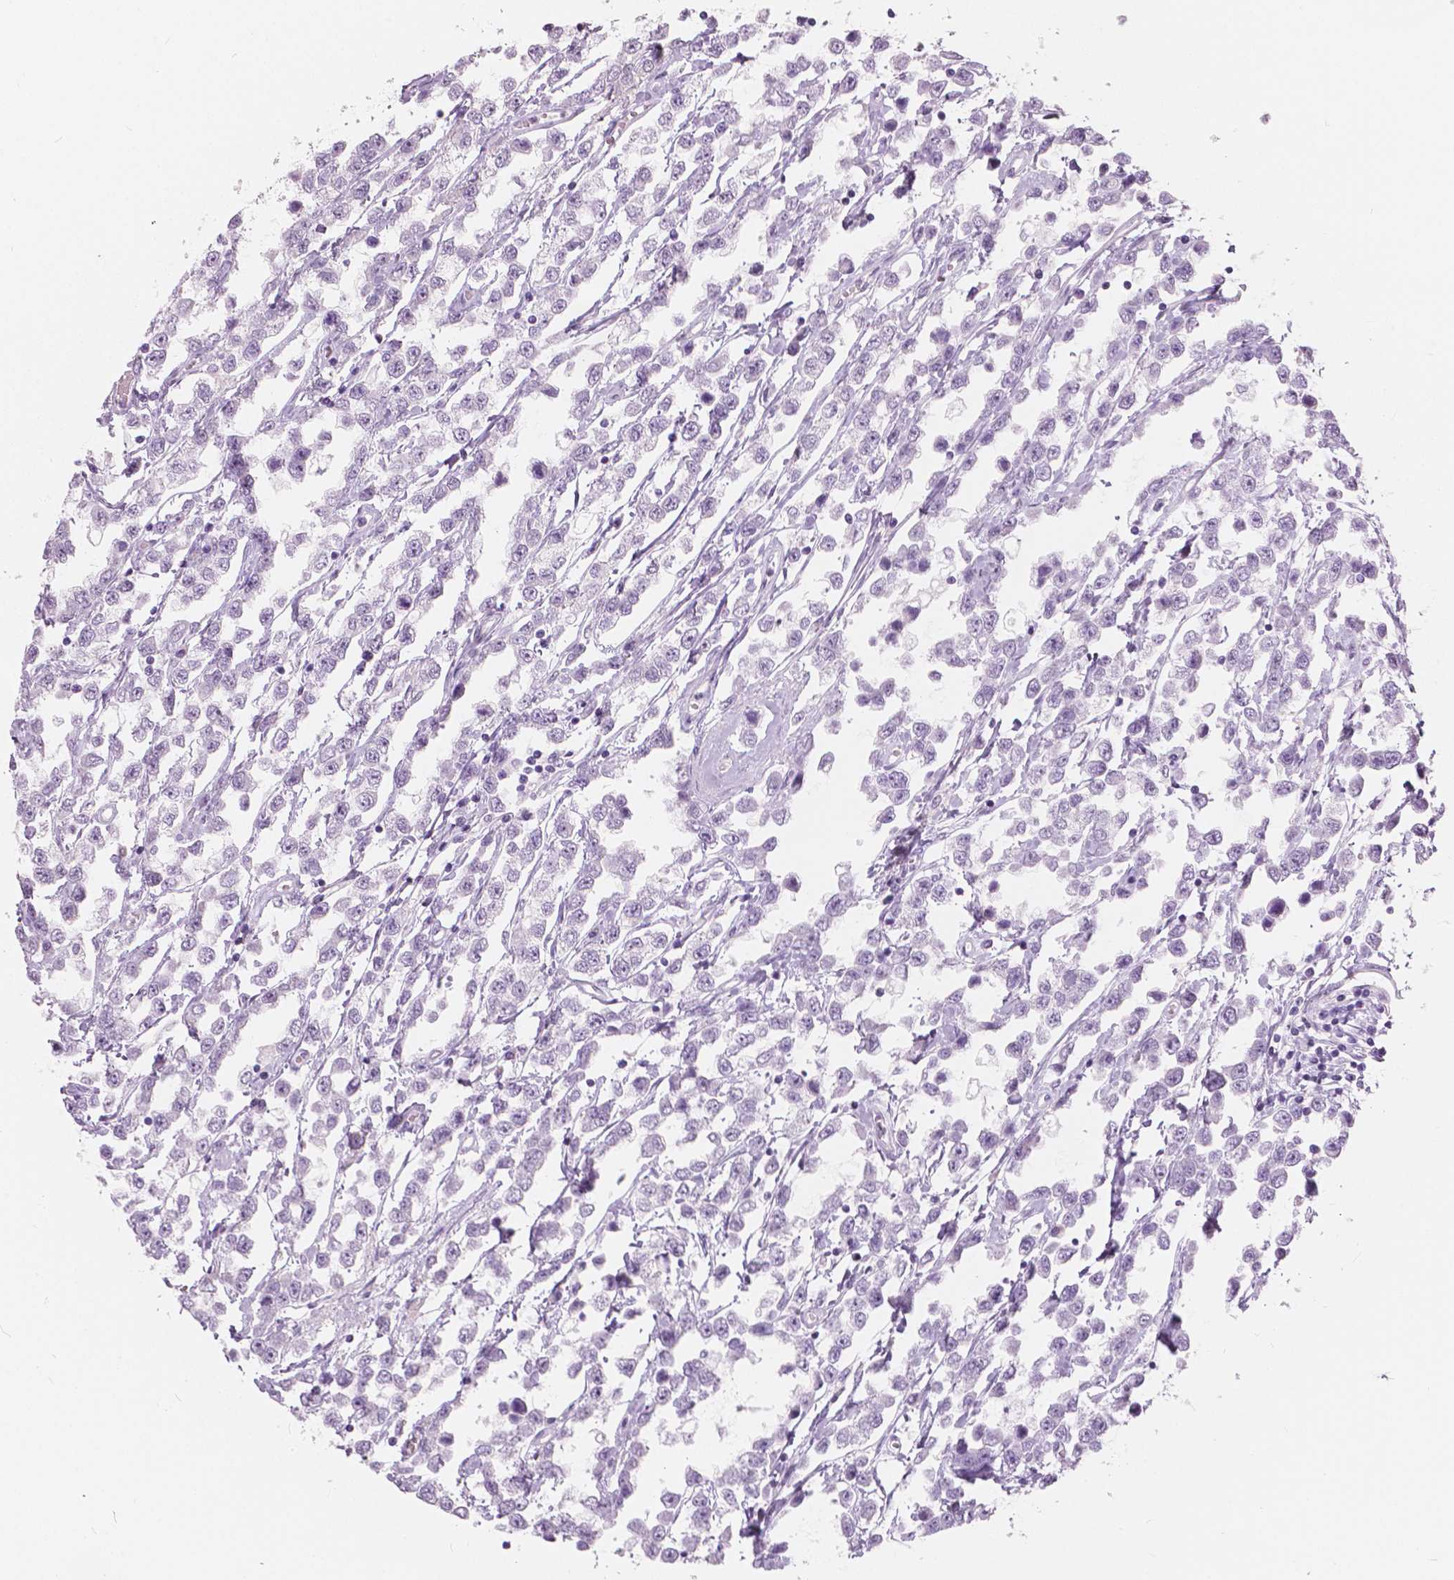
{"staining": {"intensity": "negative", "quantity": "none", "location": "none"}, "tissue": "testis cancer", "cell_type": "Tumor cells", "image_type": "cancer", "snomed": [{"axis": "morphology", "description": "Seminoma, NOS"}, {"axis": "topography", "description": "Testis"}], "caption": "Tumor cells show no significant protein staining in seminoma (testis).", "gene": "A4GNT", "patient": {"sex": "male", "age": 34}}